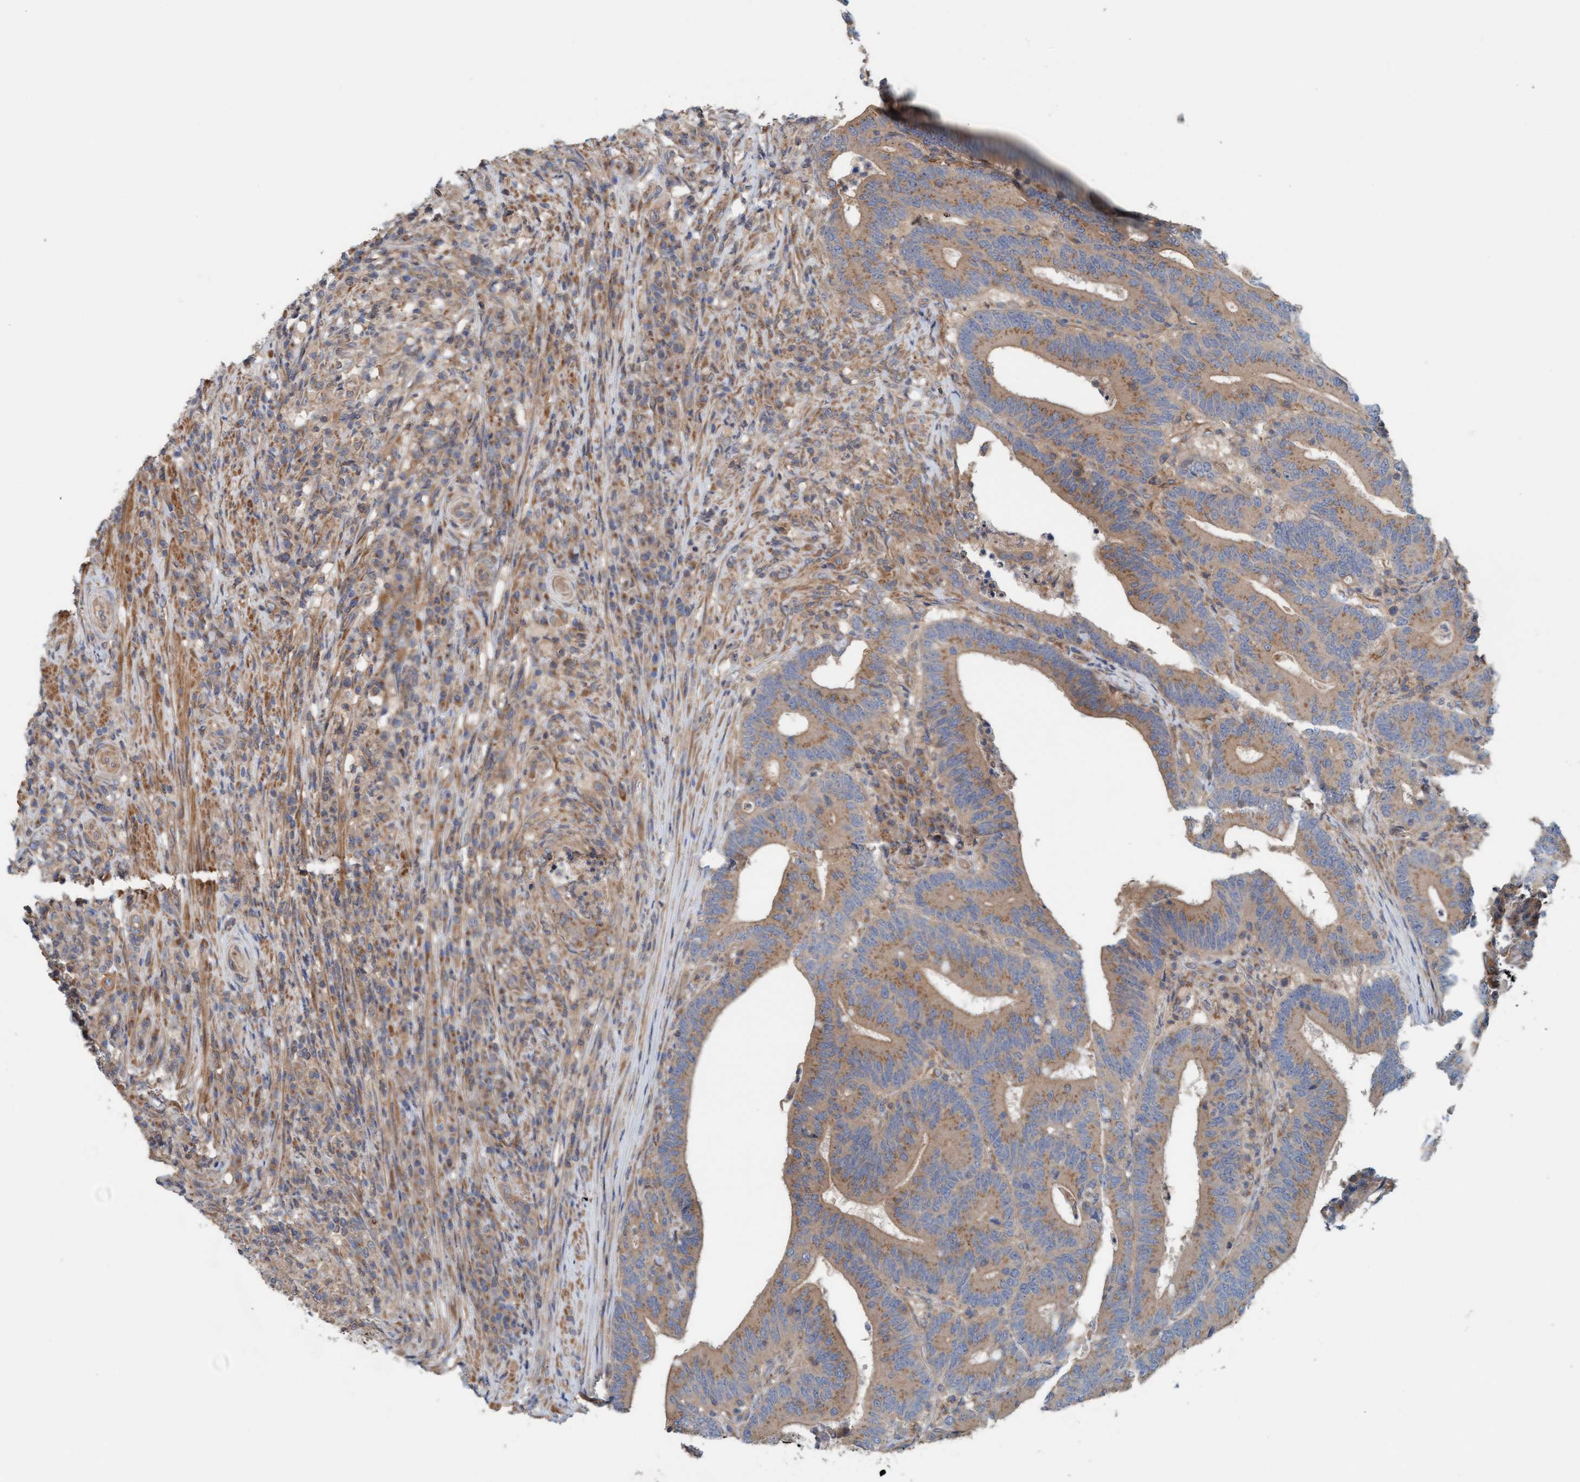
{"staining": {"intensity": "moderate", "quantity": ">75%", "location": "cytoplasmic/membranous"}, "tissue": "colorectal cancer", "cell_type": "Tumor cells", "image_type": "cancer", "snomed": [{"axis": "morphology", "description": "Adenocarcinoma, NOS"}, {"axis": "topography", "description": "Colon"}], "caption": "There is medium levels of moderate cytoplasmic/membranous staining in tumor cells of colorectal cancer (adenocarcinoma), as demonstrated by immunohistochemical staining (brown color).", "gene": "UBAP1", "patient": {"sex": "female", "age": 66}}